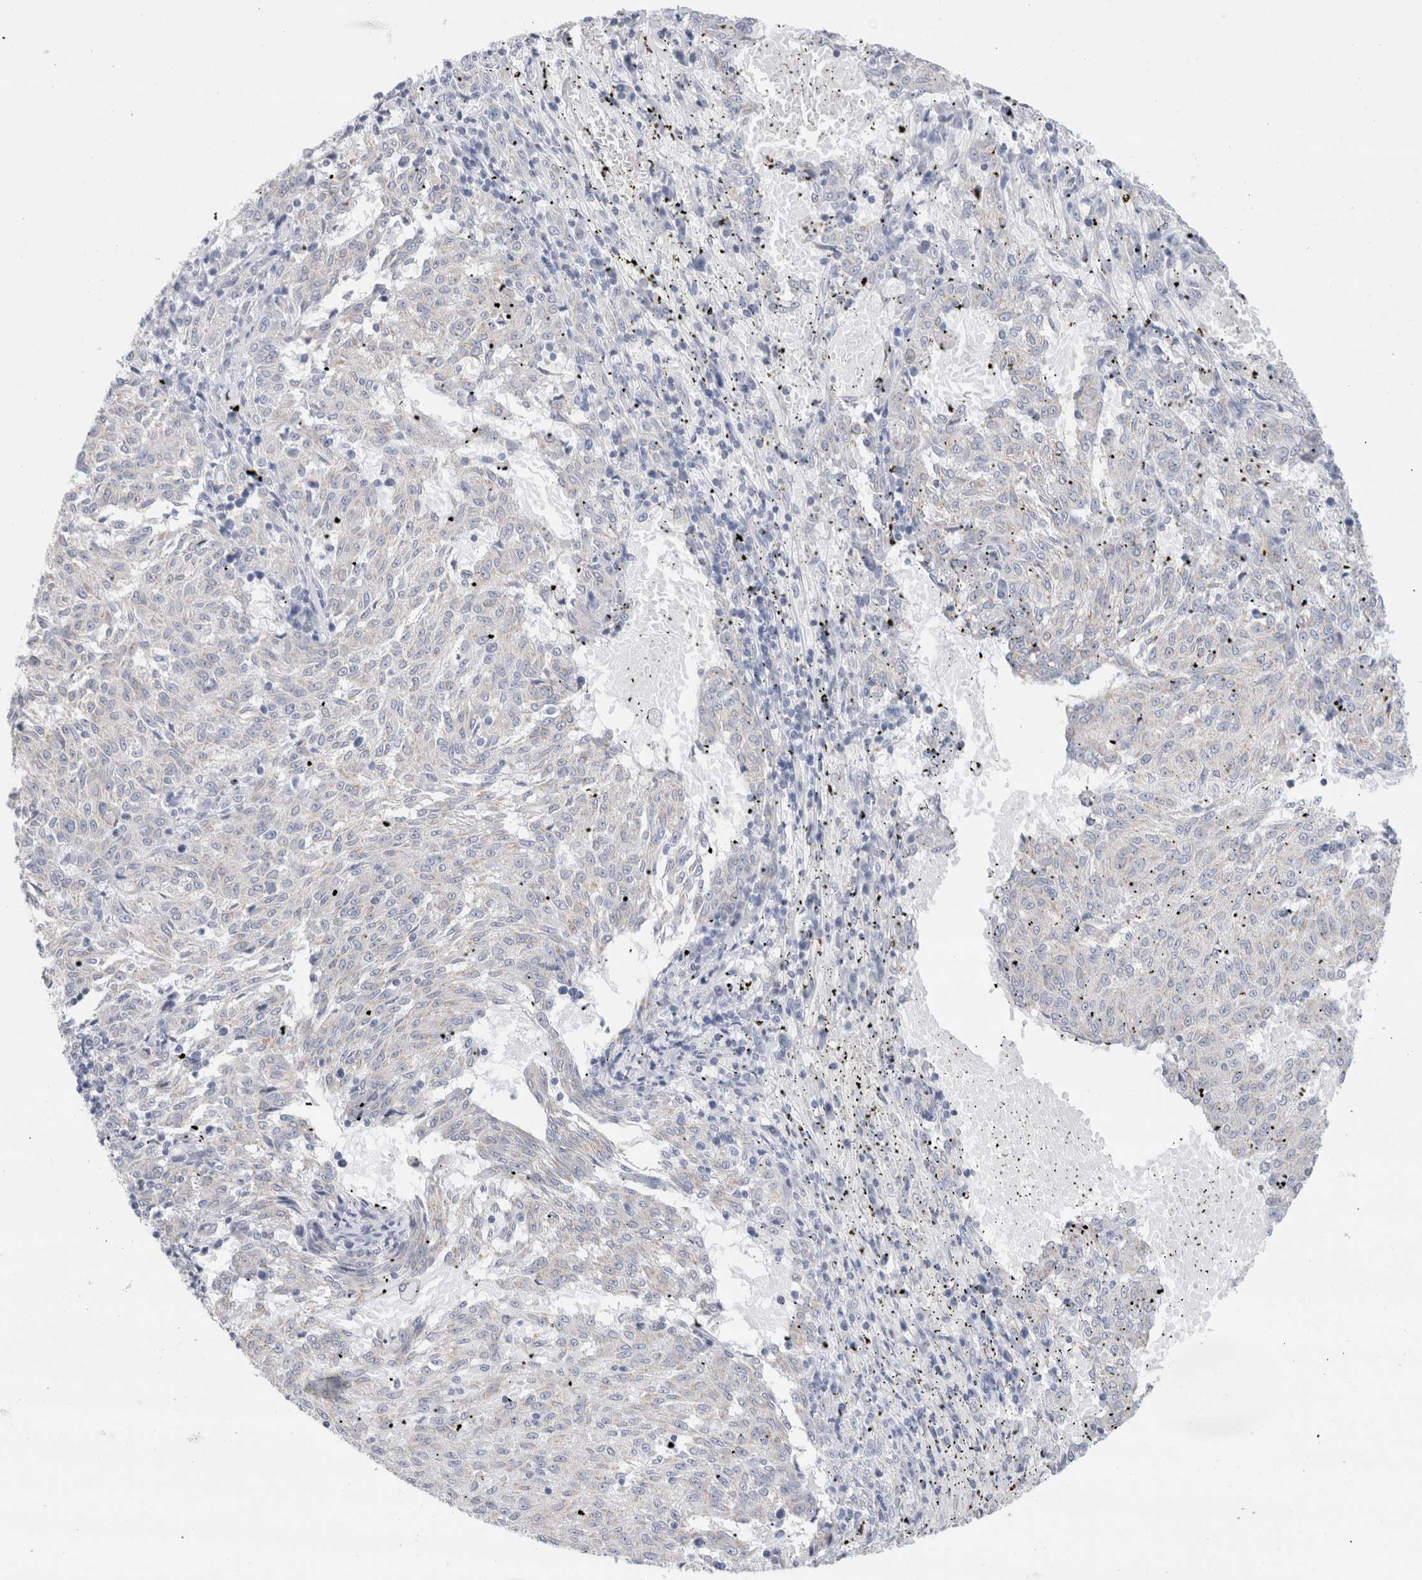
{"staining": {"intensity": "negative", "quantity": "none", "location": "none"}, "tissue": "melanoma", "cell_type": "Tumor cells", "image_type": "cancer", "snomed": [{"axis": "morphology", "description": "Malignant melanoma, NOS"}, {"axis": "topography", "description": "Skin"}], "caption": "Immunohistochemistry image of neoplastic tissue: human melanoma stained with DAB (3,3'-diaminobenzidine) reveals no significant protein expression in tumor cells.", "gene": "ECHDC2", "patient": {"sex": "female", "age": 72}}